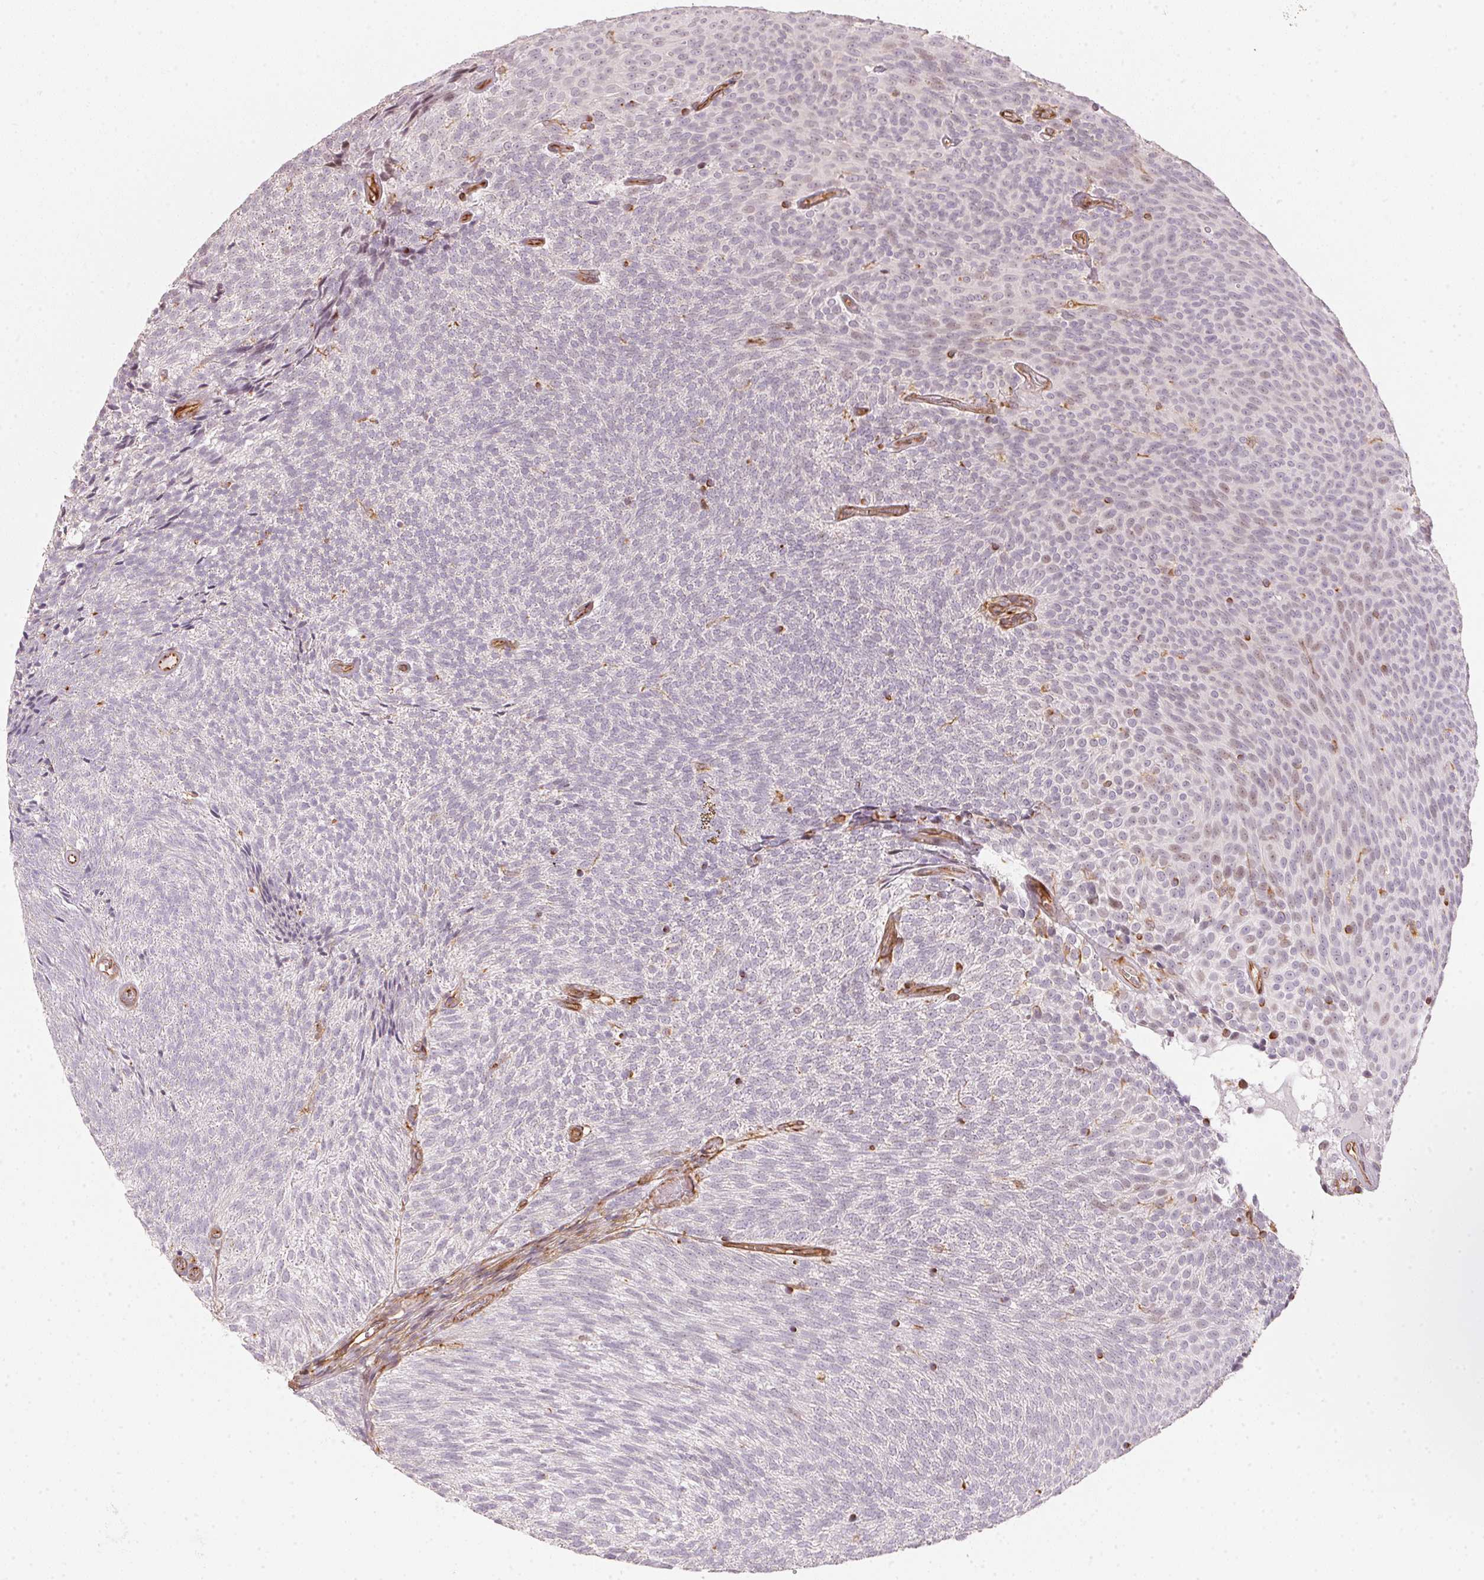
{"staining": {"intensity": "negative", "quantity": "none", "location": "none"}, "tissue": "urothelial cancer", "cell_type": "Tumor cells", "image_type": "cancer", "snomed": [{"axis": "morphology", "description": "Urothelial carcinoma, Low grade"}, {"axis": "topography", "description": "Urinary bladder"}], "caption": "Urothelial cancer was stained to show a protein in brown. There is no significant expression in tumor cells. (DAB immunohistochemistry (IHC) with hematoxylin counter stain).", "gene": "FOXR2", "patient": {"sex": "male", "age": 77}}